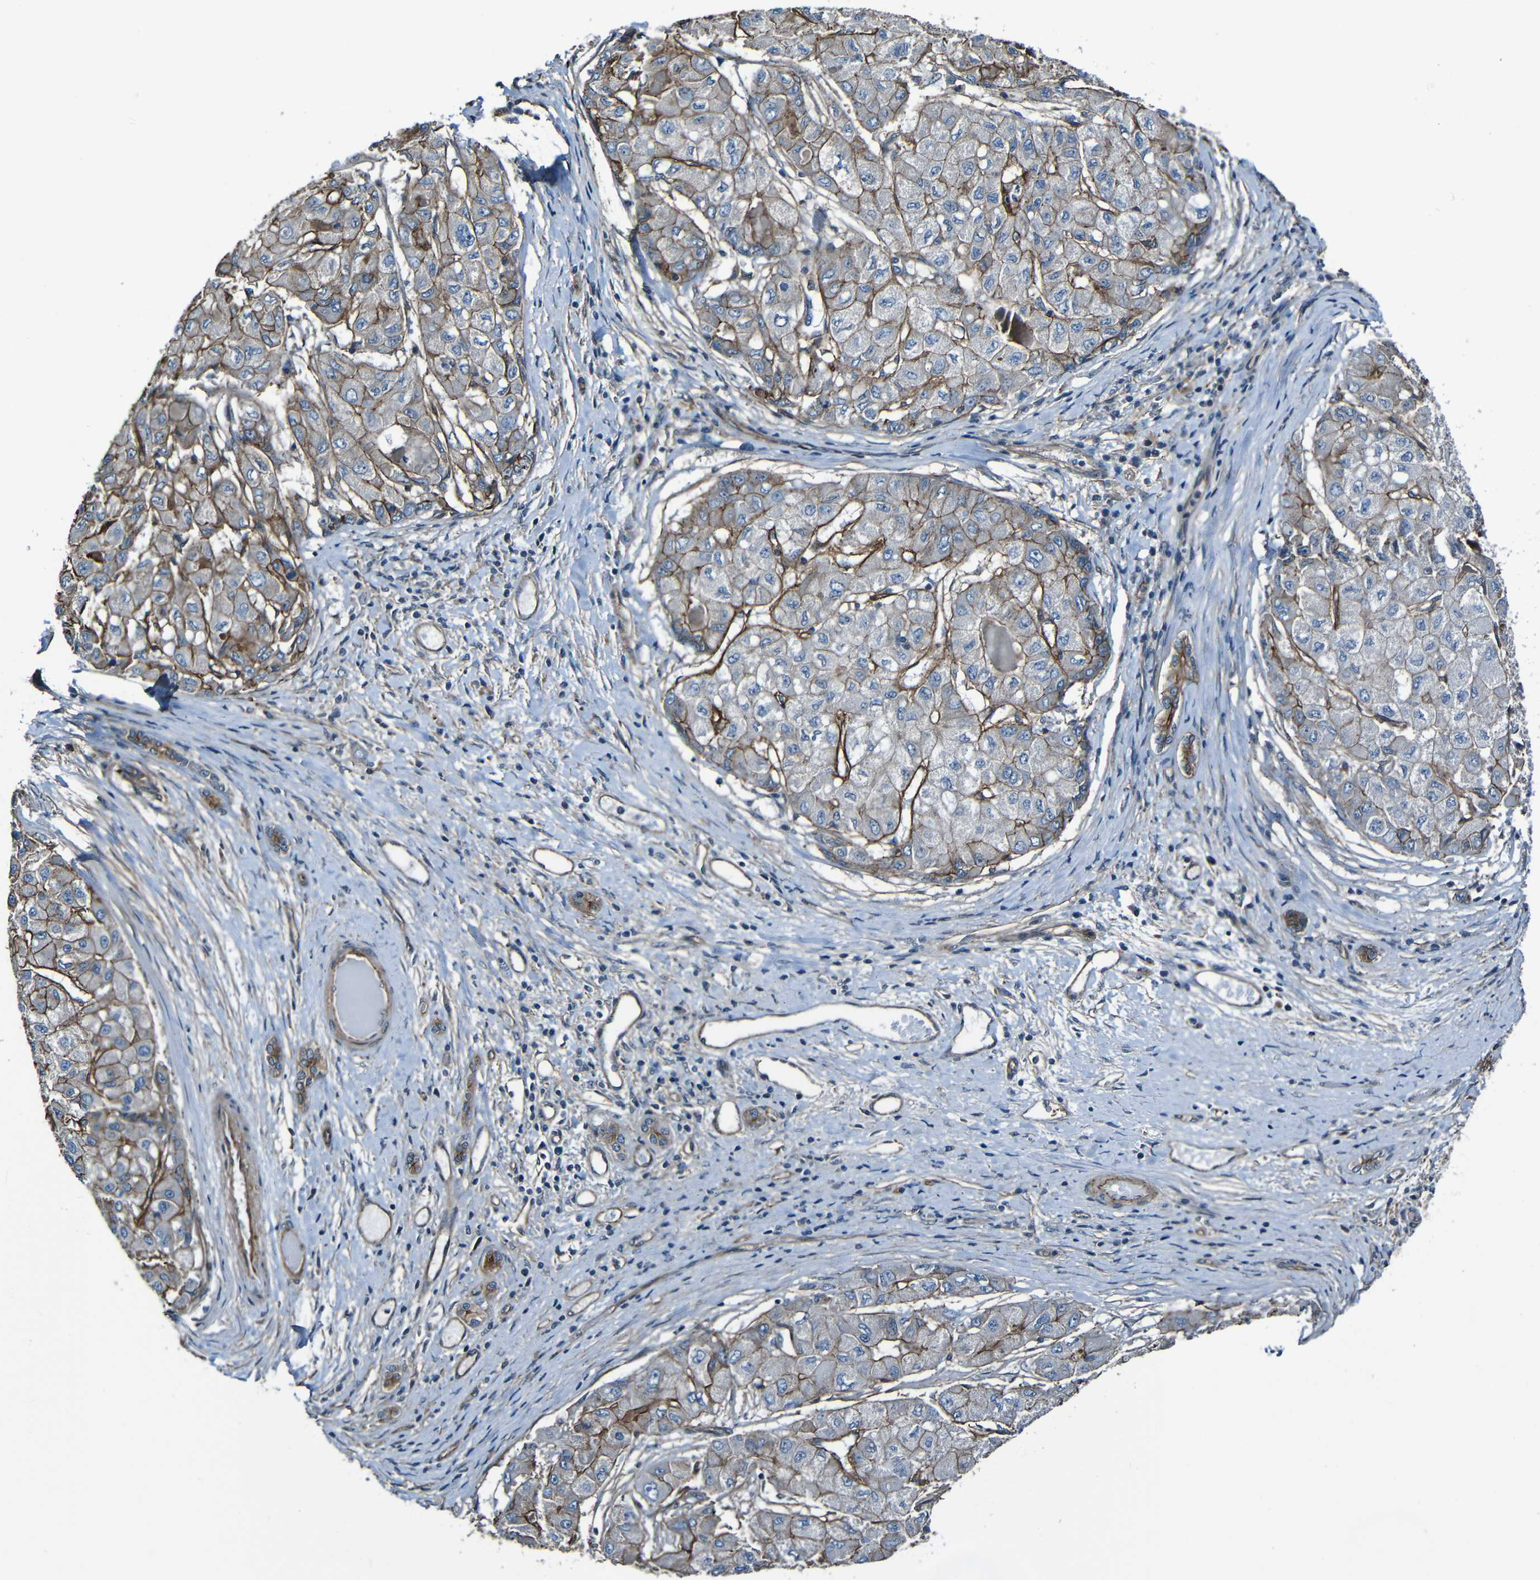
{"staining": {"intensity": "moderate", "quantity": "25%-75%", "location": "cytoplasmic/membranous"}, "tissue": "liver cancer", "cell_type": "Tumor cells", "image_type": "cancer", "snomed": [{"axis": "morphology", "description": "Carcinoma, Hepatocellular, NOS"}, {"axis": "topography", "description": "Liver"}], "caption": "Moderate cytoplasmic/membranous expression is seen in approximately 25%-75% of tumor cells in liver cancer.", "gene": "LGR5", "patient": {"sex": "male", "age": 80}}